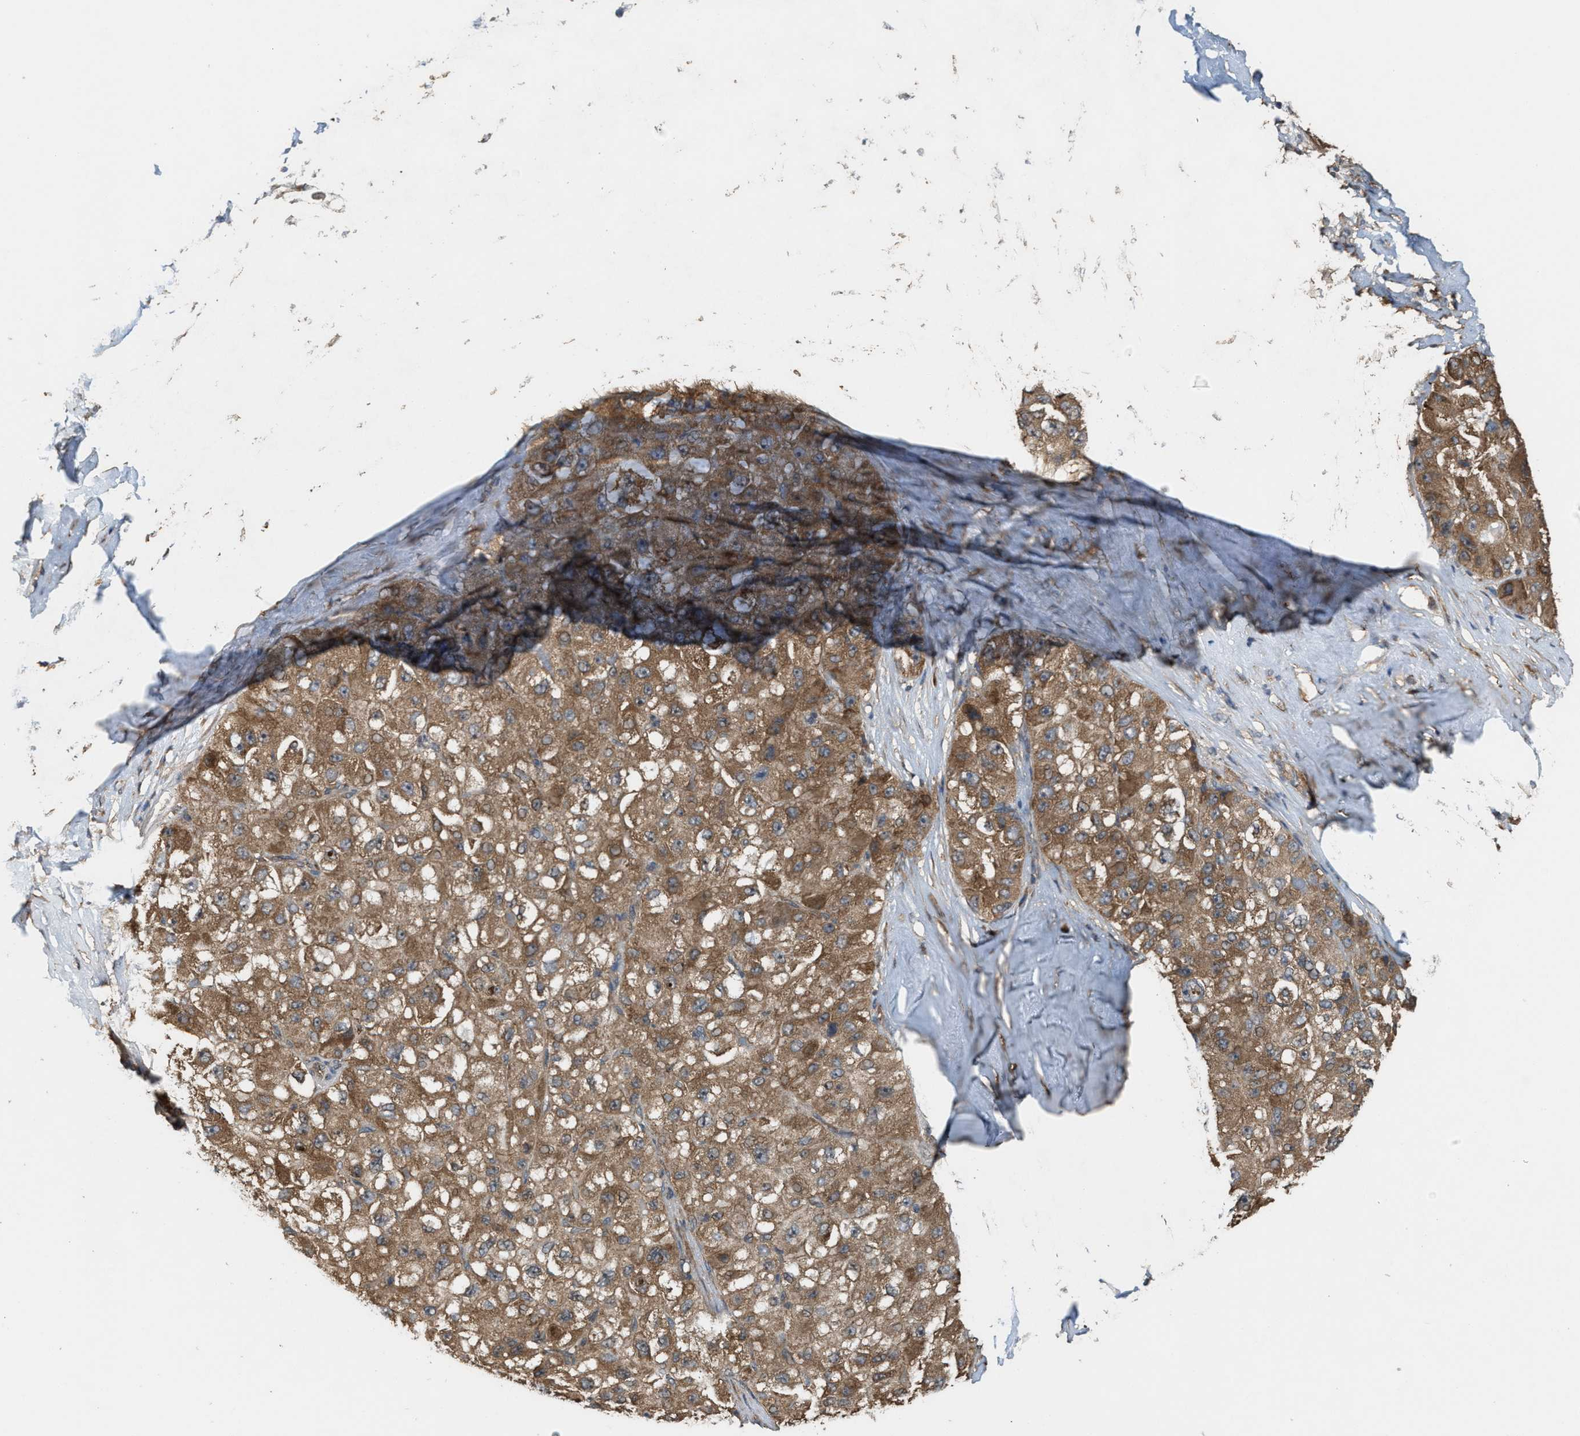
{"staining": {"intensity": "moderate", "quantity": ">75%", "location": "cytoplasmic/membranous"}, "tissue": "liver cancer", "cell_type": "Tumor cells", "image_type": "cancer", "snomed": [{"axis": "morphology", "description": "Carcinoma, Hepatocellular, NOS"}, {"axis": "topography", "description": "Liver"}], "caption": "The photomicrograph reveals staining of liver hepatocellular carcinoma, revealing moderate cytoplasmic/membranous protein expression (brown color) within tumor cells. The protein is shown in brown color, while the nuclei are stained blue.", "gene": "ARHGEF5", "patient": {"sex": "male", "age": 80}}